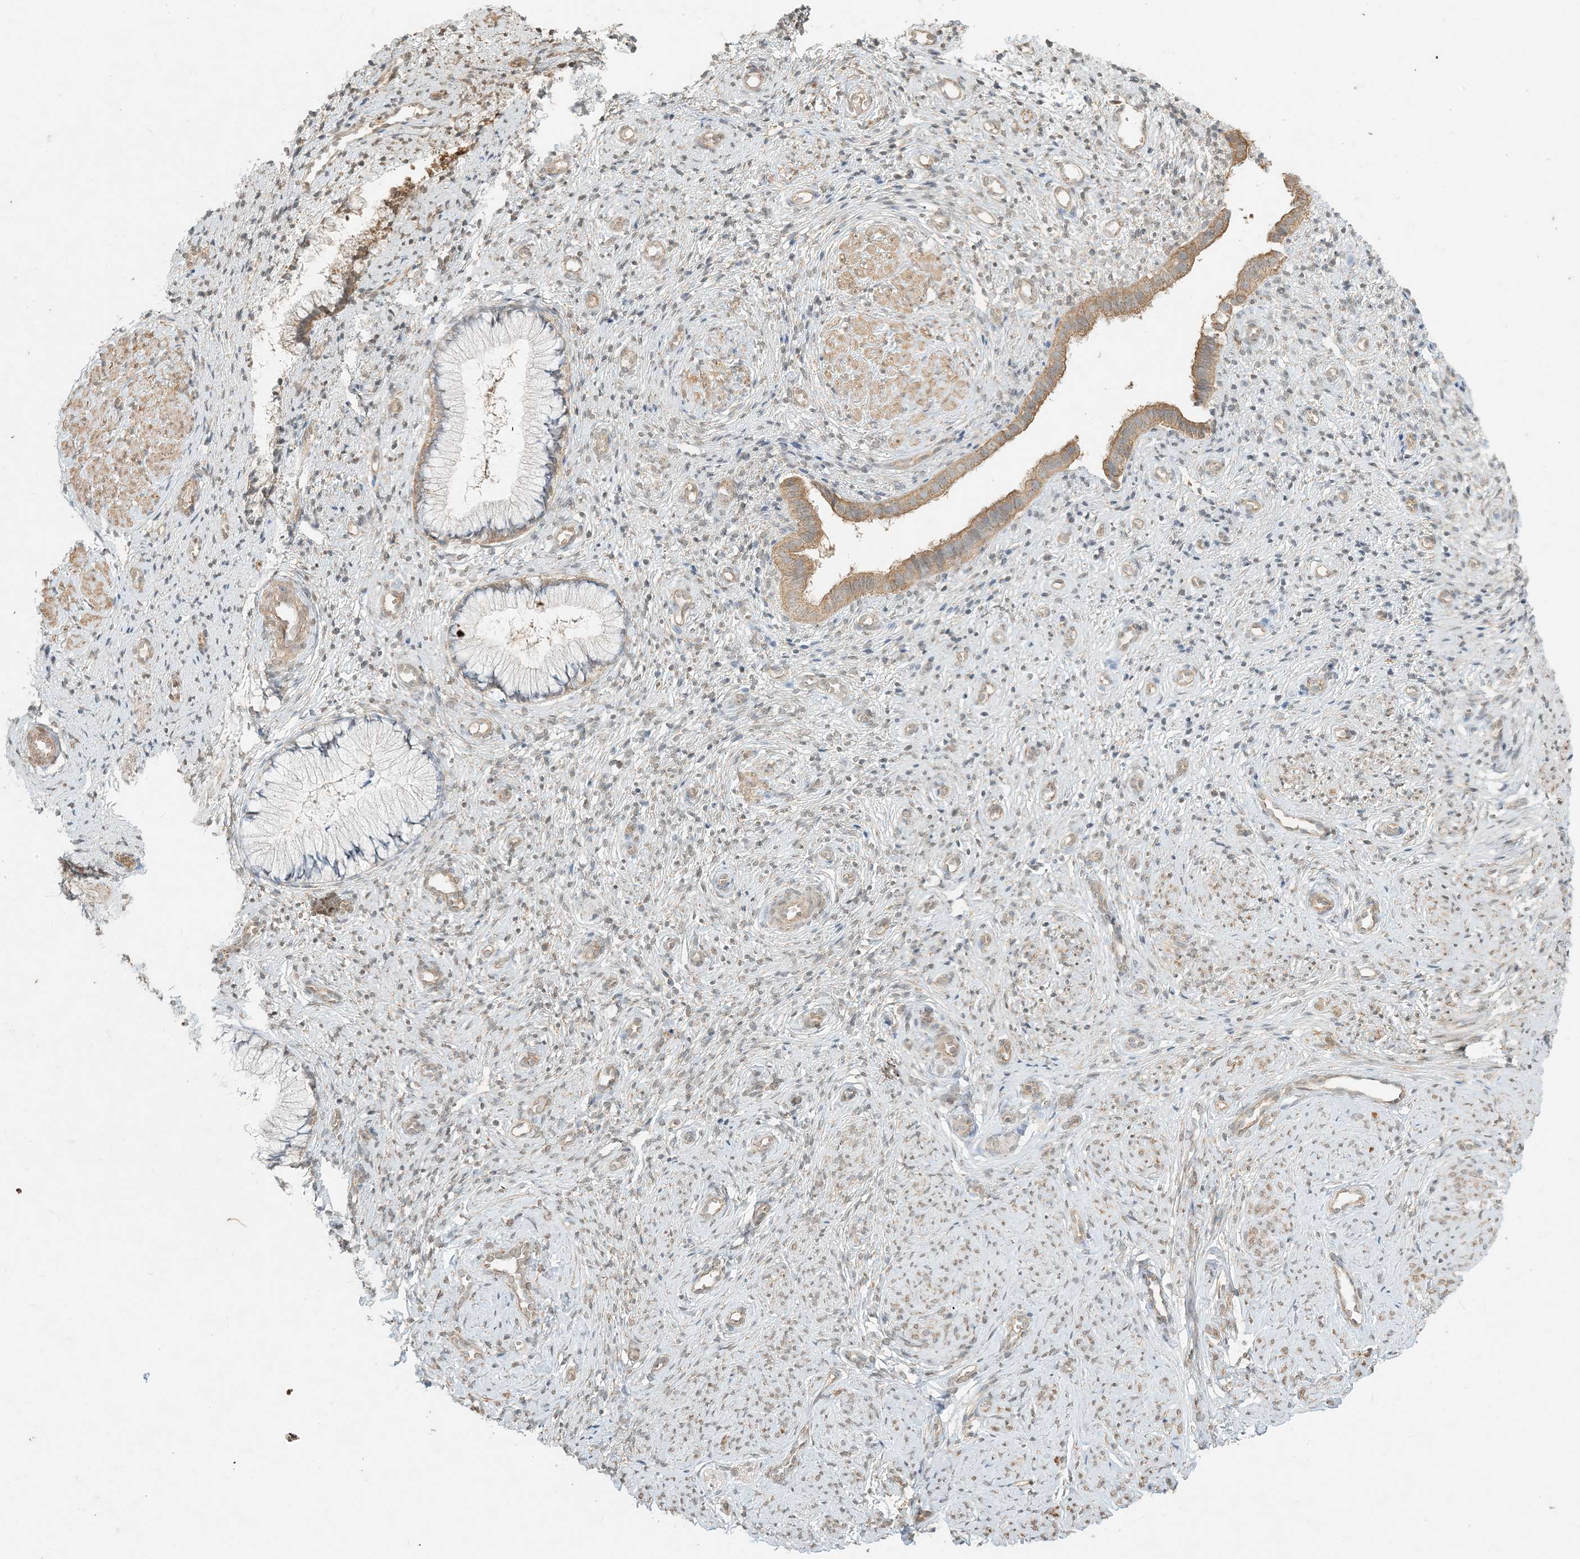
{"staining": {"intensity": "moderate", "quantity": "25%-75%", "location": "cytoplasmic/membranous"}, "tissue": "cervix", "cell_type": "Glandular cells", "image_type": "normal", "snomed": [{"axis": "morphology", "description": "Normal tissue, NOS"}, {"axis": "topography", "description": "Cervix"}], "caption": "Immunohistochemical staining of benign cervix shows medium levels of moderate cytoplasmic/membranous expression in about 25%-75% of glandular cells.", "gene": "MCOLN1", "patient": {"sex": "female", "age": 27}}